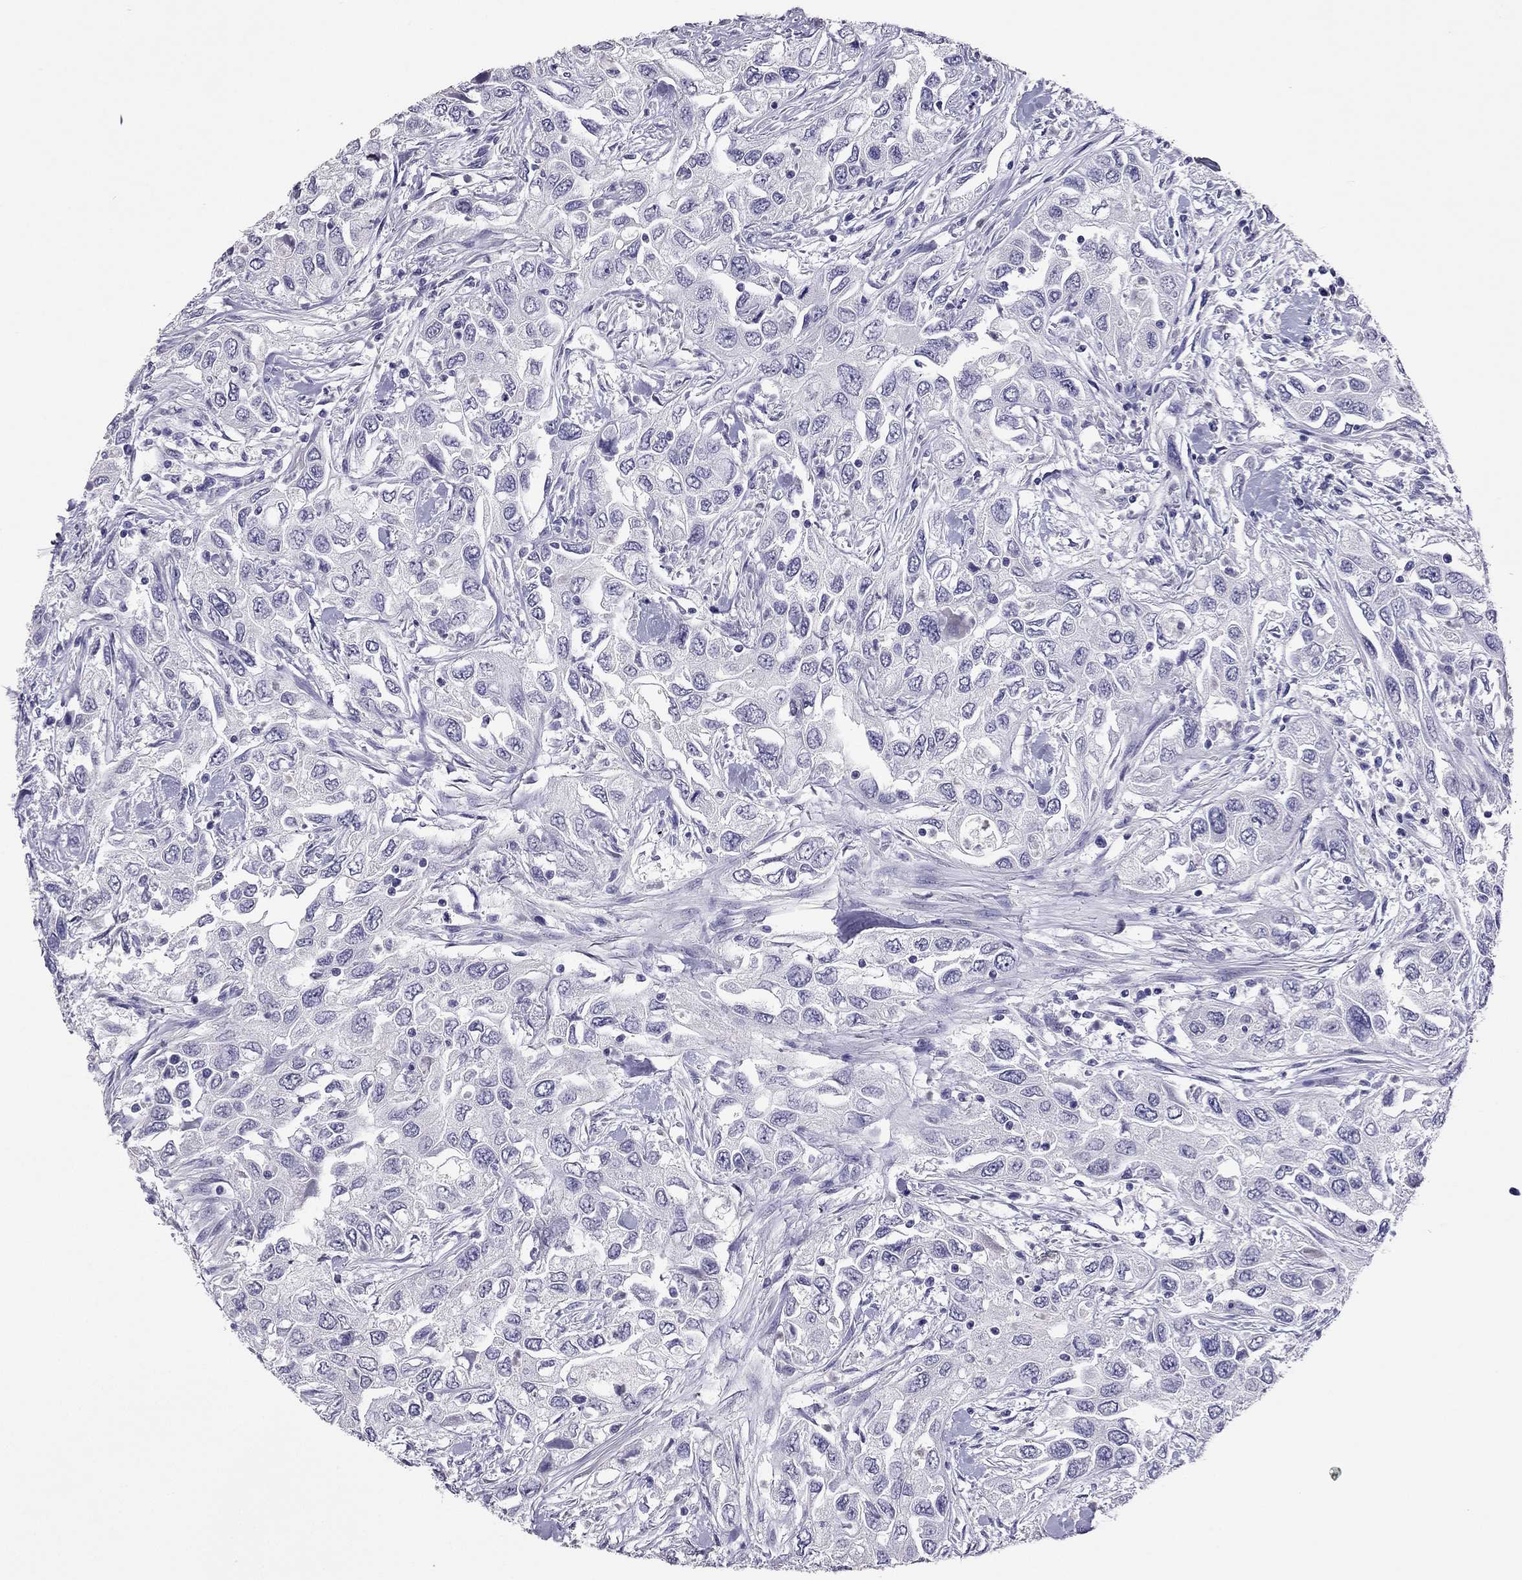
{"staining": {"intensity": "negative", "quantity": "none", "location": "none"}, "tissue": "urothelial cancer", "cell_type": "Tumor cells", "image_type": "cancer", "snomed": [{"axis": "morphology", "description": "Urothelial carcinoma, High grade"}, {"axis": "topography", "description": "Urinary bladder"}], "caption": "Immunohistochemical staining of human high-grade urothelial carcinoma reveals no significant staining in tumor cells.", "gene": "RHO", "patient": {"sex": "male", "age": 76}}